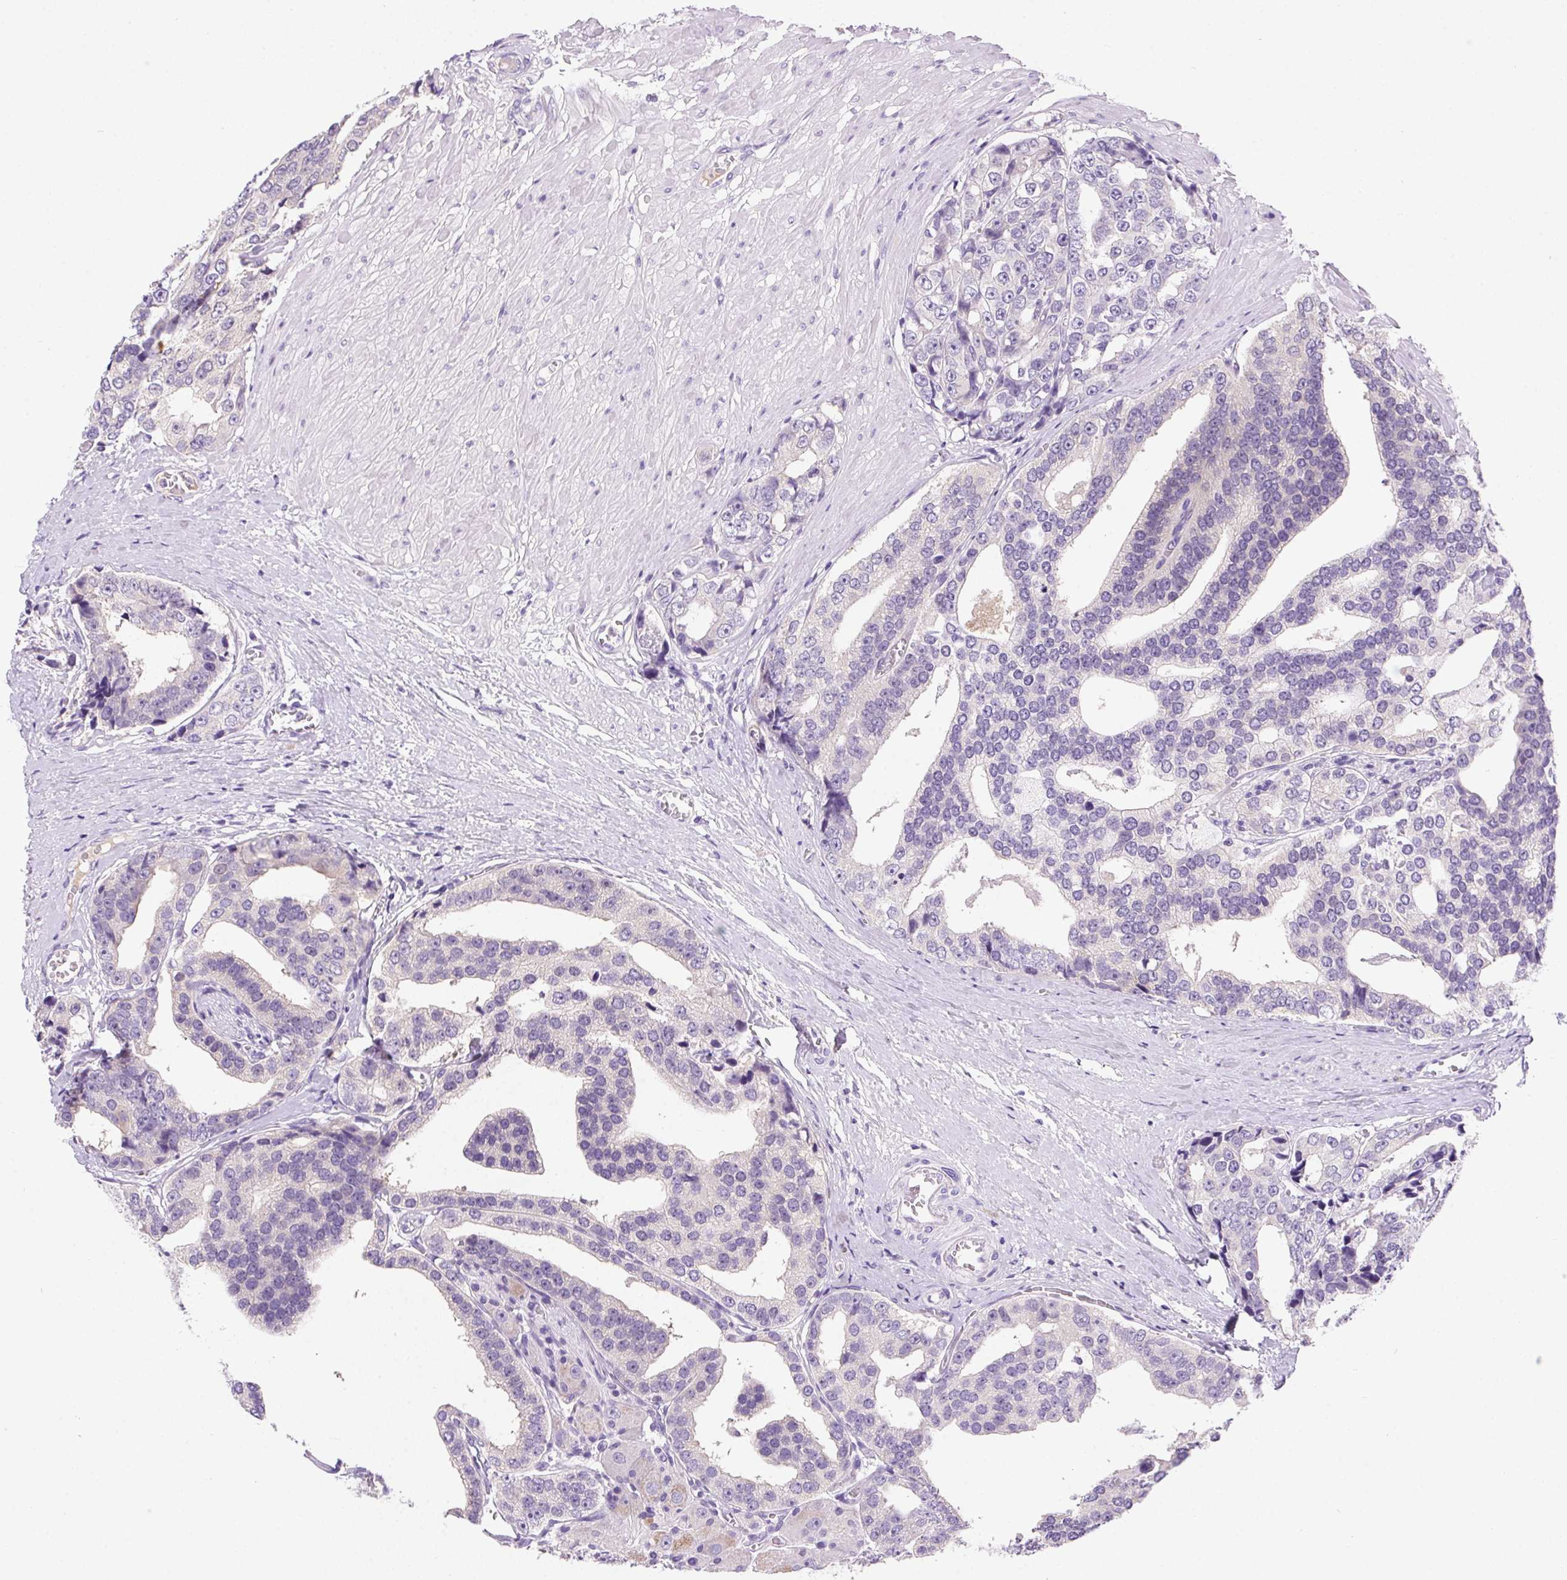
{"staining": {"intensity": "negative", "quantity": "none", "location": "none"}, "tissue": "prostate cancer", "cell_type": "Tumor cells", "image_type": "cancer", "snomed": [{"axis": "morphology", "description": "Adenocarcinoma, High grade"}, {"axis": "topography", "description": "Prostate"}], "caption": "Tumor cells show no significant expression in high-grade adenocarcinoma (prostate).", "gene": "SSTR4", "patient": {"sex": "male", "age": 71}}